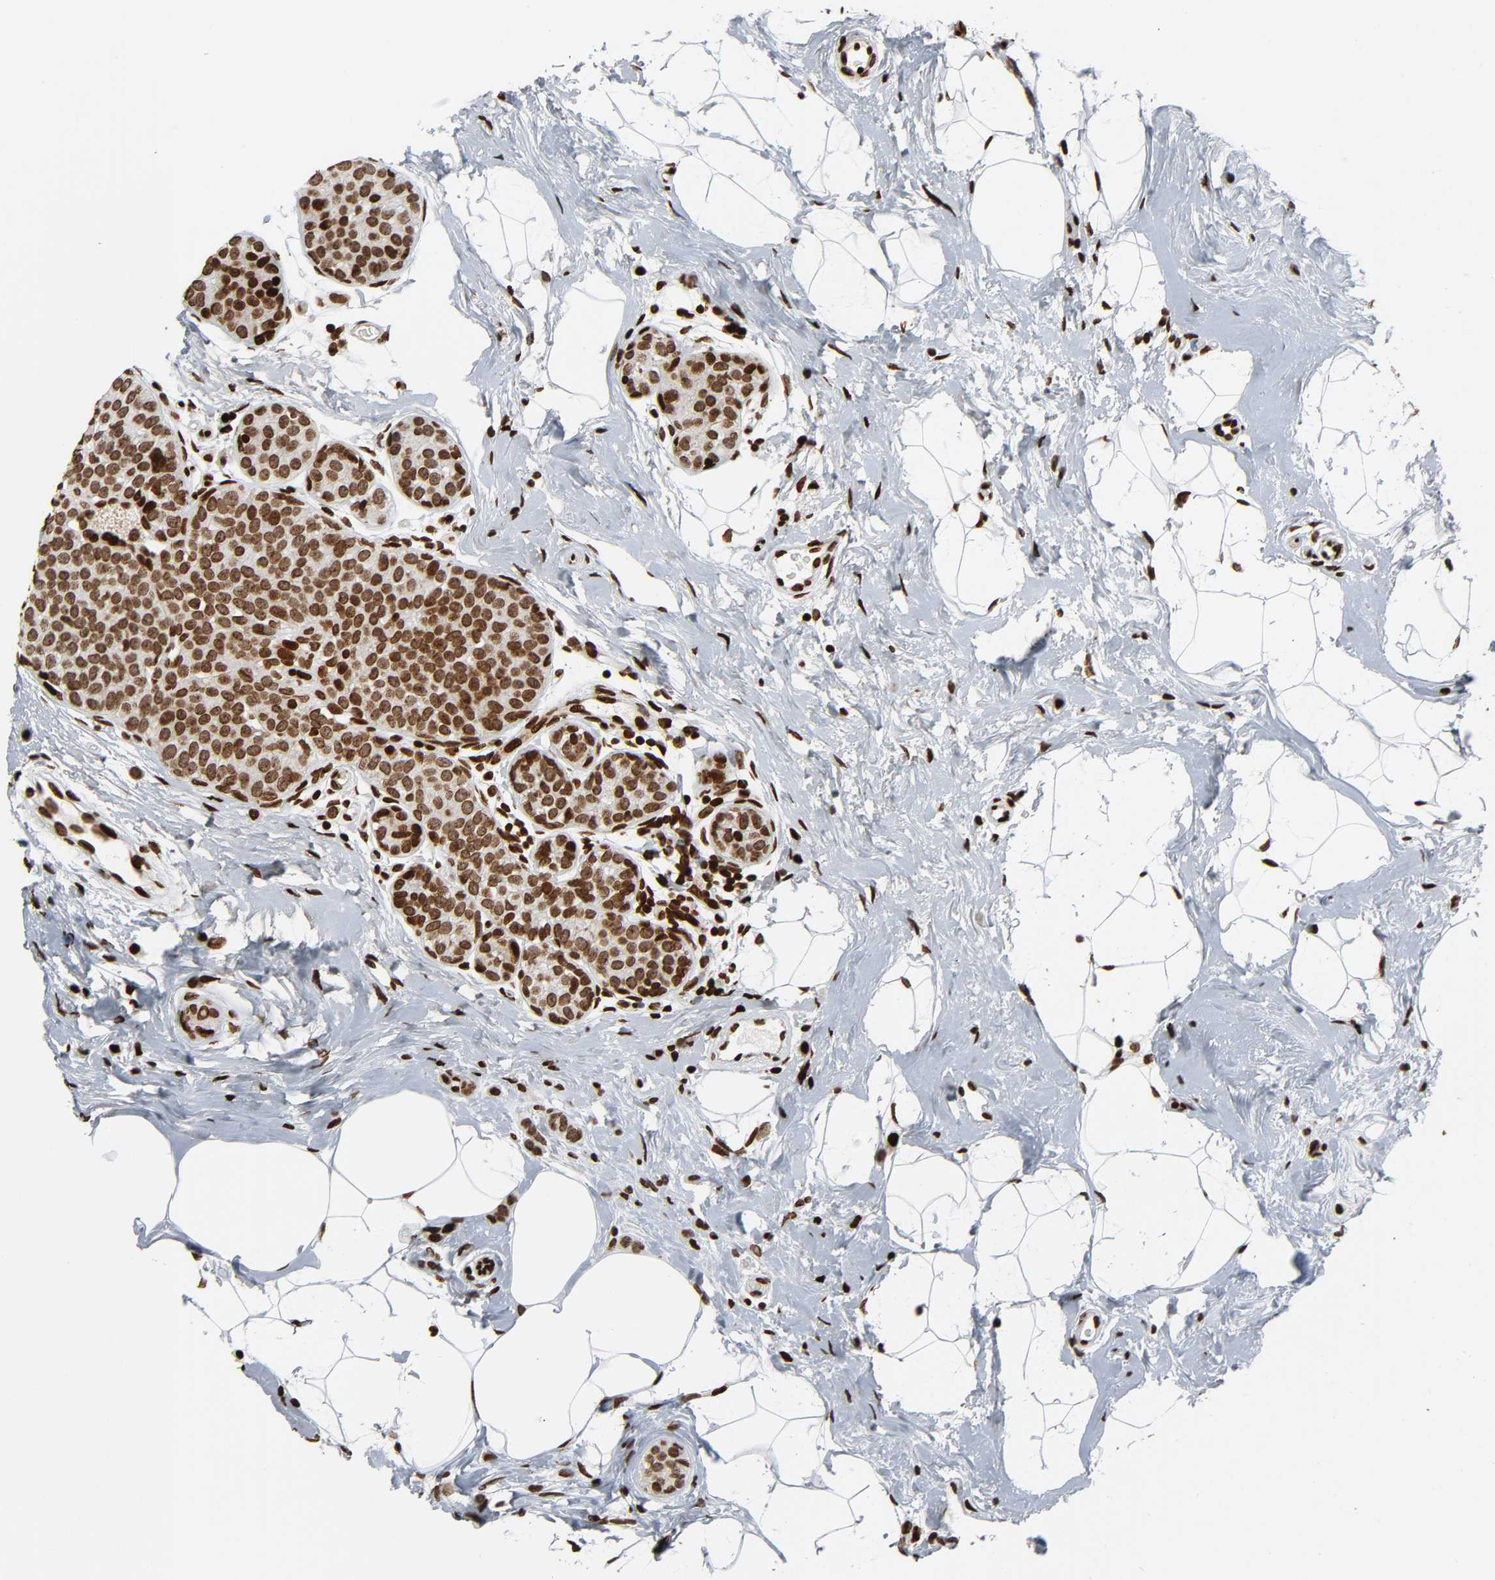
{"staining": {"intensity": "moderate", "quantity": ">75%", "location": "nuclear"}, "tissue": "breast cancer", "cell_type": "Tumor cells", "image_type": "cancer", "snomed": [{"axis": "morphology", "description": "Lobular carcinoma, in situ"}, {"axis": "morphology", "description": "Lobular carcinoma"}, {"axis": "topography", "description": "Breast"}], "caption": "This image displays lobular carcinoma in situ (breast) stained with immunohistochemistry to label a protein in brown. The nuclear of tumor cells show moderate positivity for the protein. Nuclei are counter-stained blue.", "gene": "RXRA", "patient": {"sex": "female", "age": 41}}